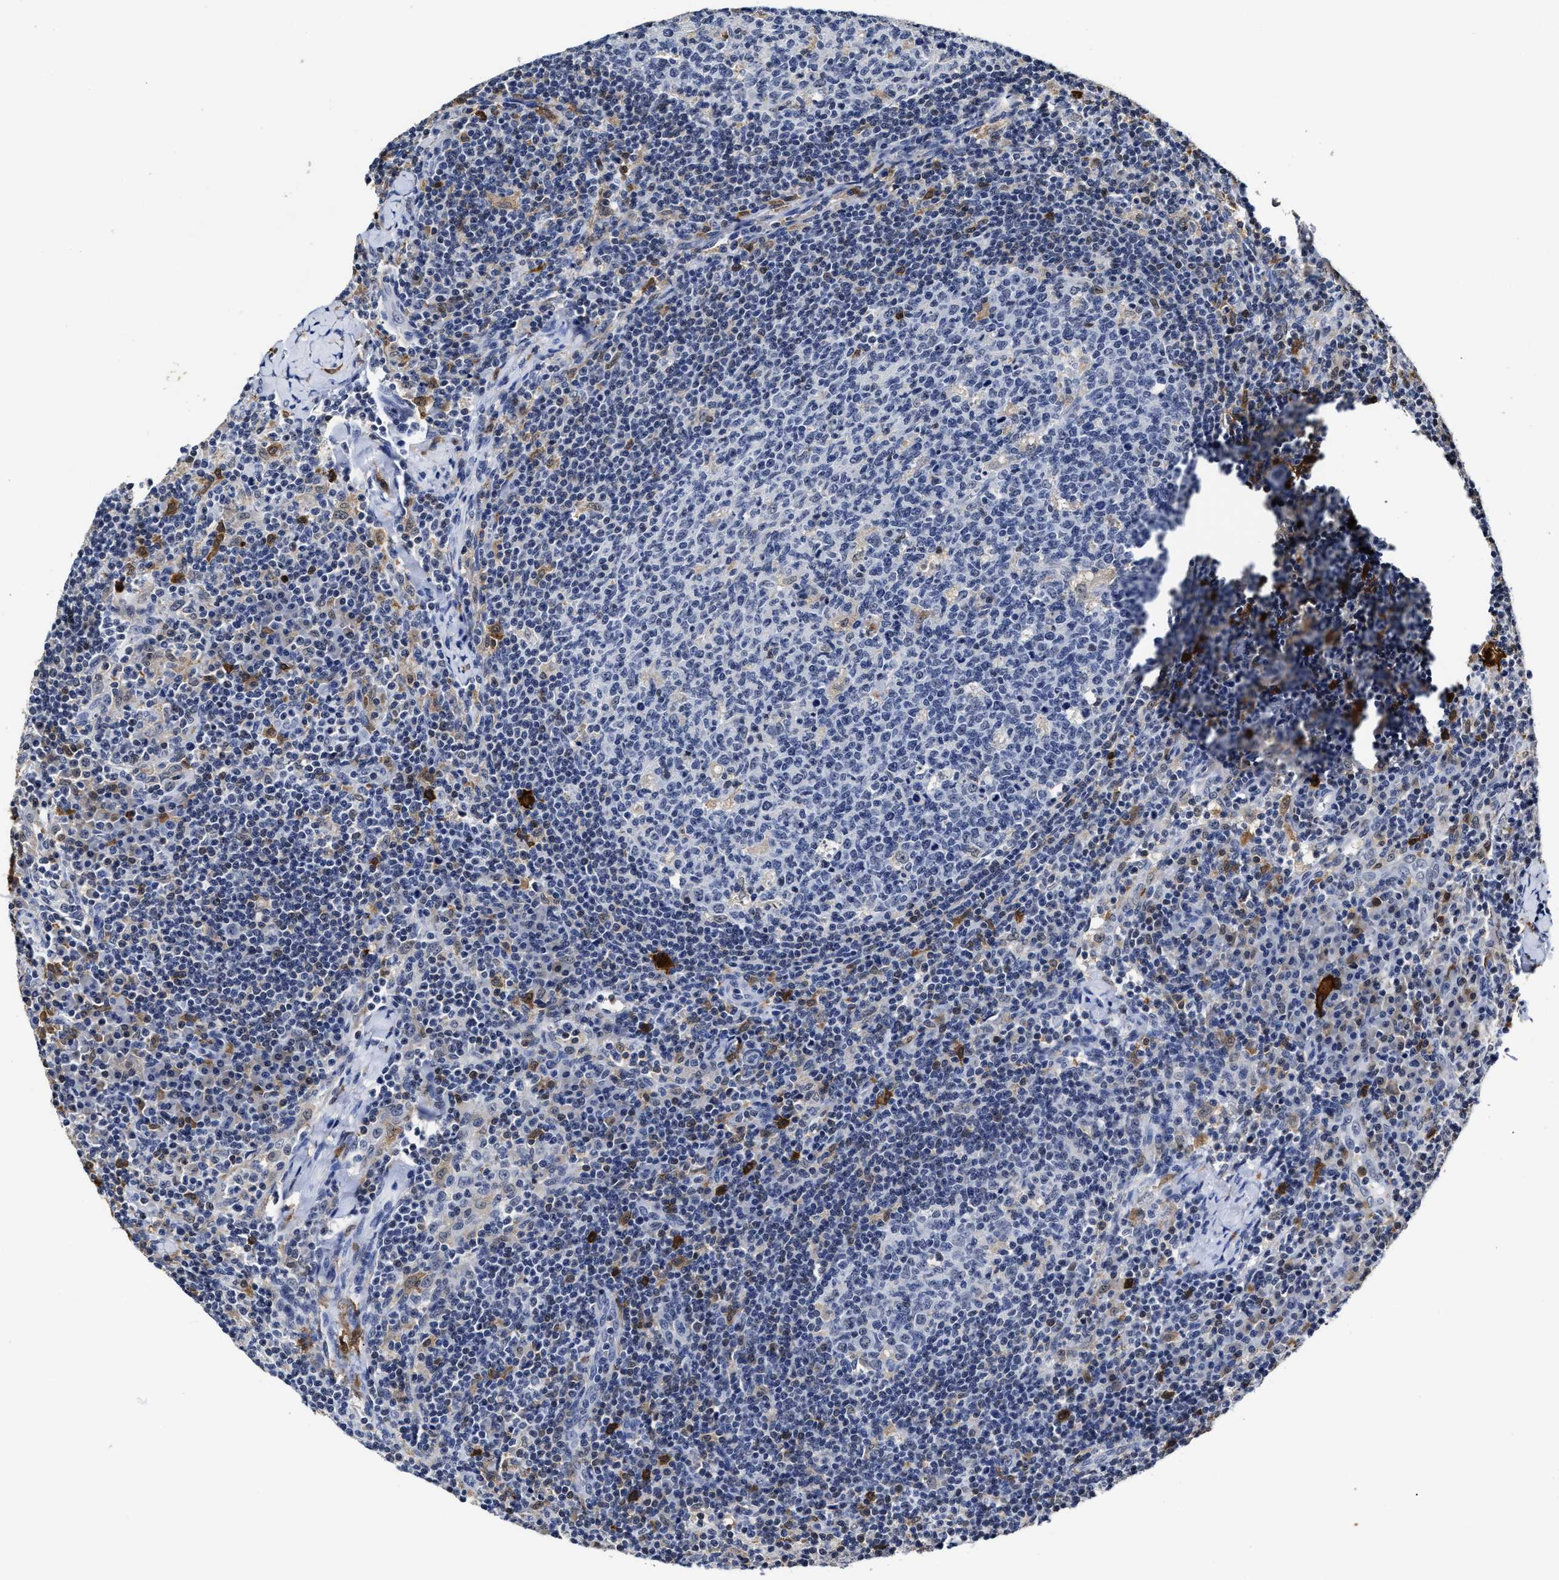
{"staining": {"intensity": "negative", "quantity": "none", "location": "none"}, "tissue": "lymph node", "cell_type": "Germinal center cells", "image_type": "normal", "snomed": [{"axis": "morphology", "description": "Normal tissue, NOS"}, {"axis": "morphology", "description": "Inflammation, NOS"}, {"axis": "topography", "description": "Lymph node"}], "caption": "Micrograph shows no protein positivity in germinal center cells of normal lymph node.", "gene": "PRPF4B", "patient": {"sex": "male", "age": 55}}